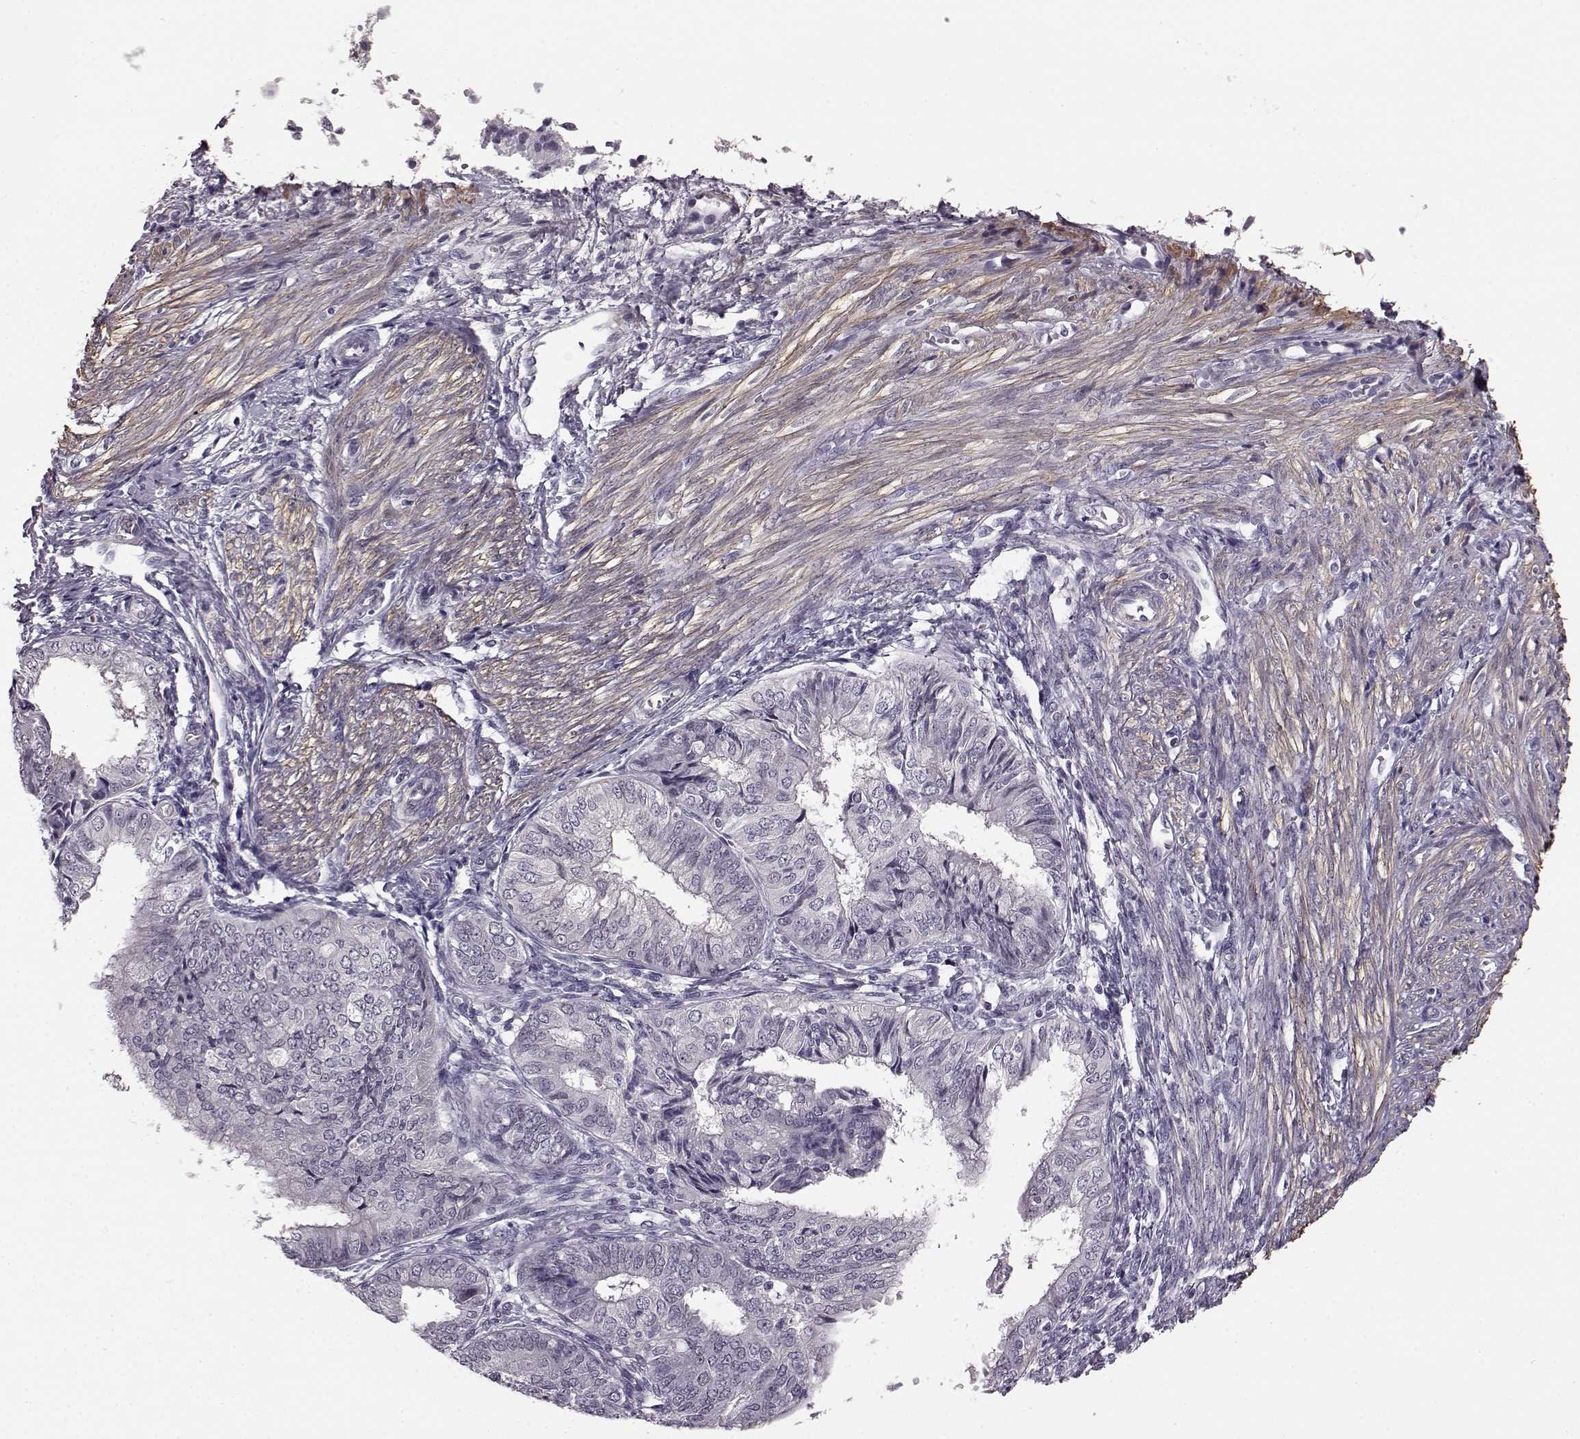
{"staining": {"intensity": "negative", "quantity": "none", "location": "none"}, "tissue": "endometrial cancer", "cell_type": "Tumor cells", "image_type": "cancer", "snomed": [{"axis": "morphology", "description": "Adenocarcinoma, NOS"}, {"axis": "topography", "description": "Endometrium"}], "caption": "An immunohistochemistry (IHC) image of endometrial adenocarcinoma is shown. There is no staining in tumor cells of endometrial adenocarcinoma. Brightfield microscopy of immunohistochemistry (IHC) stained with DAB (brown) and hematoxylin (blue), captured at high magnification.", "gene": "SLCO3A1", "patient": {"sex": "female", "age": 58}}